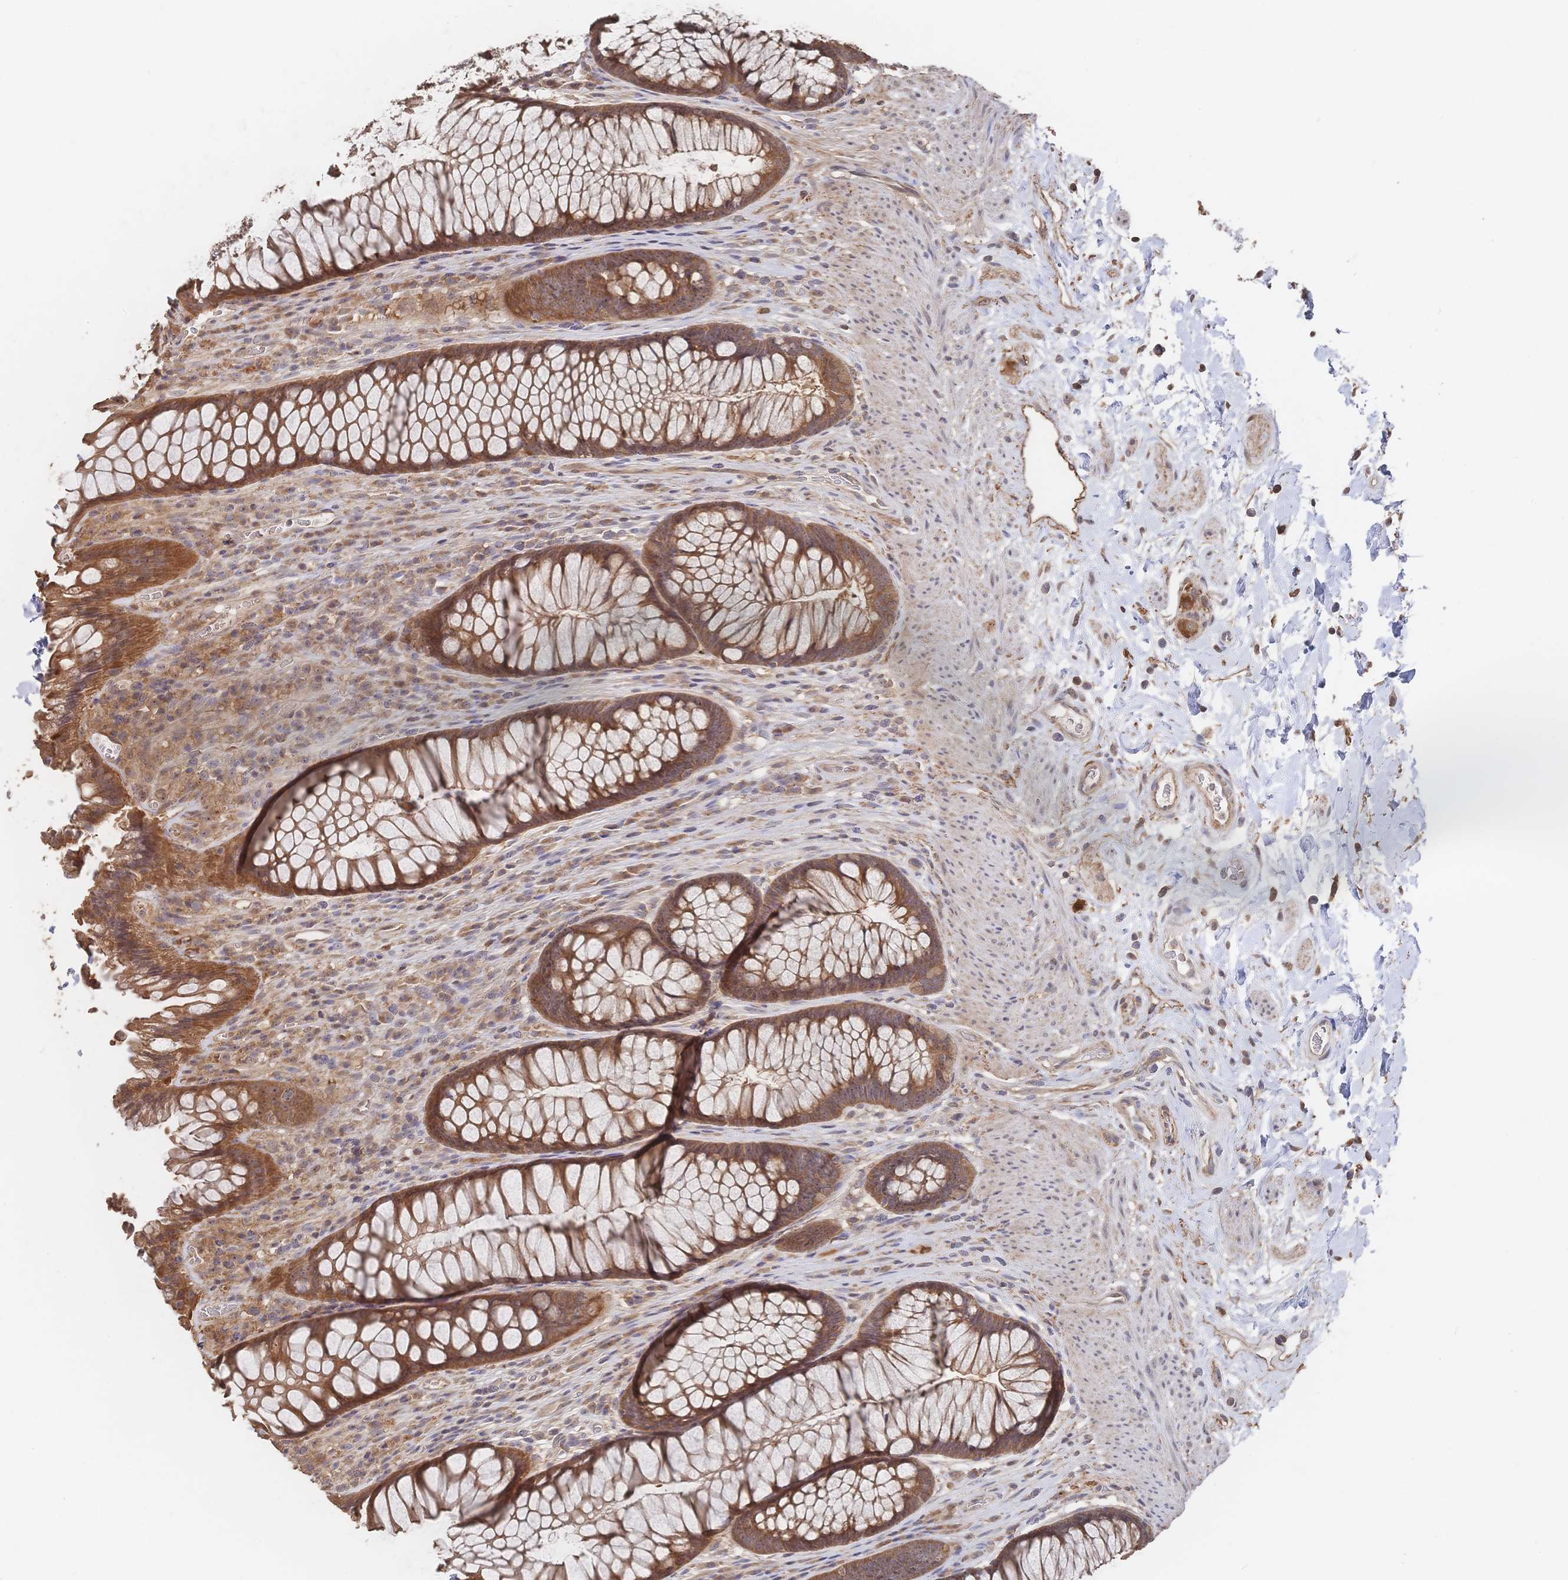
{"staining": {"intensity": "moderate", "quantity": ">75%", "location": "cytoplasmic/membranous"}, "tissue": "rectum", "cell_type": "Glandular cells", "image_type": "normal", "snomed": [{"axis": "morphology", "description": "Normal tissue, NOS"}, {"axis": "topography", "description": "Rectum"}], "caption": "IHC staining of benign rectum, which reveals medium levels of moderate cytoplasmic/membranous staining in about >75% of glandular cells indicating moderate cytoplasmic/membranous protein positivity. The staining was performed using DAB (brown) for protein detection and nuclei were counterstained in hematoxylin (blue).", "gene": "DNAJA4", "patient": {"sex": "male", "age": 53}}